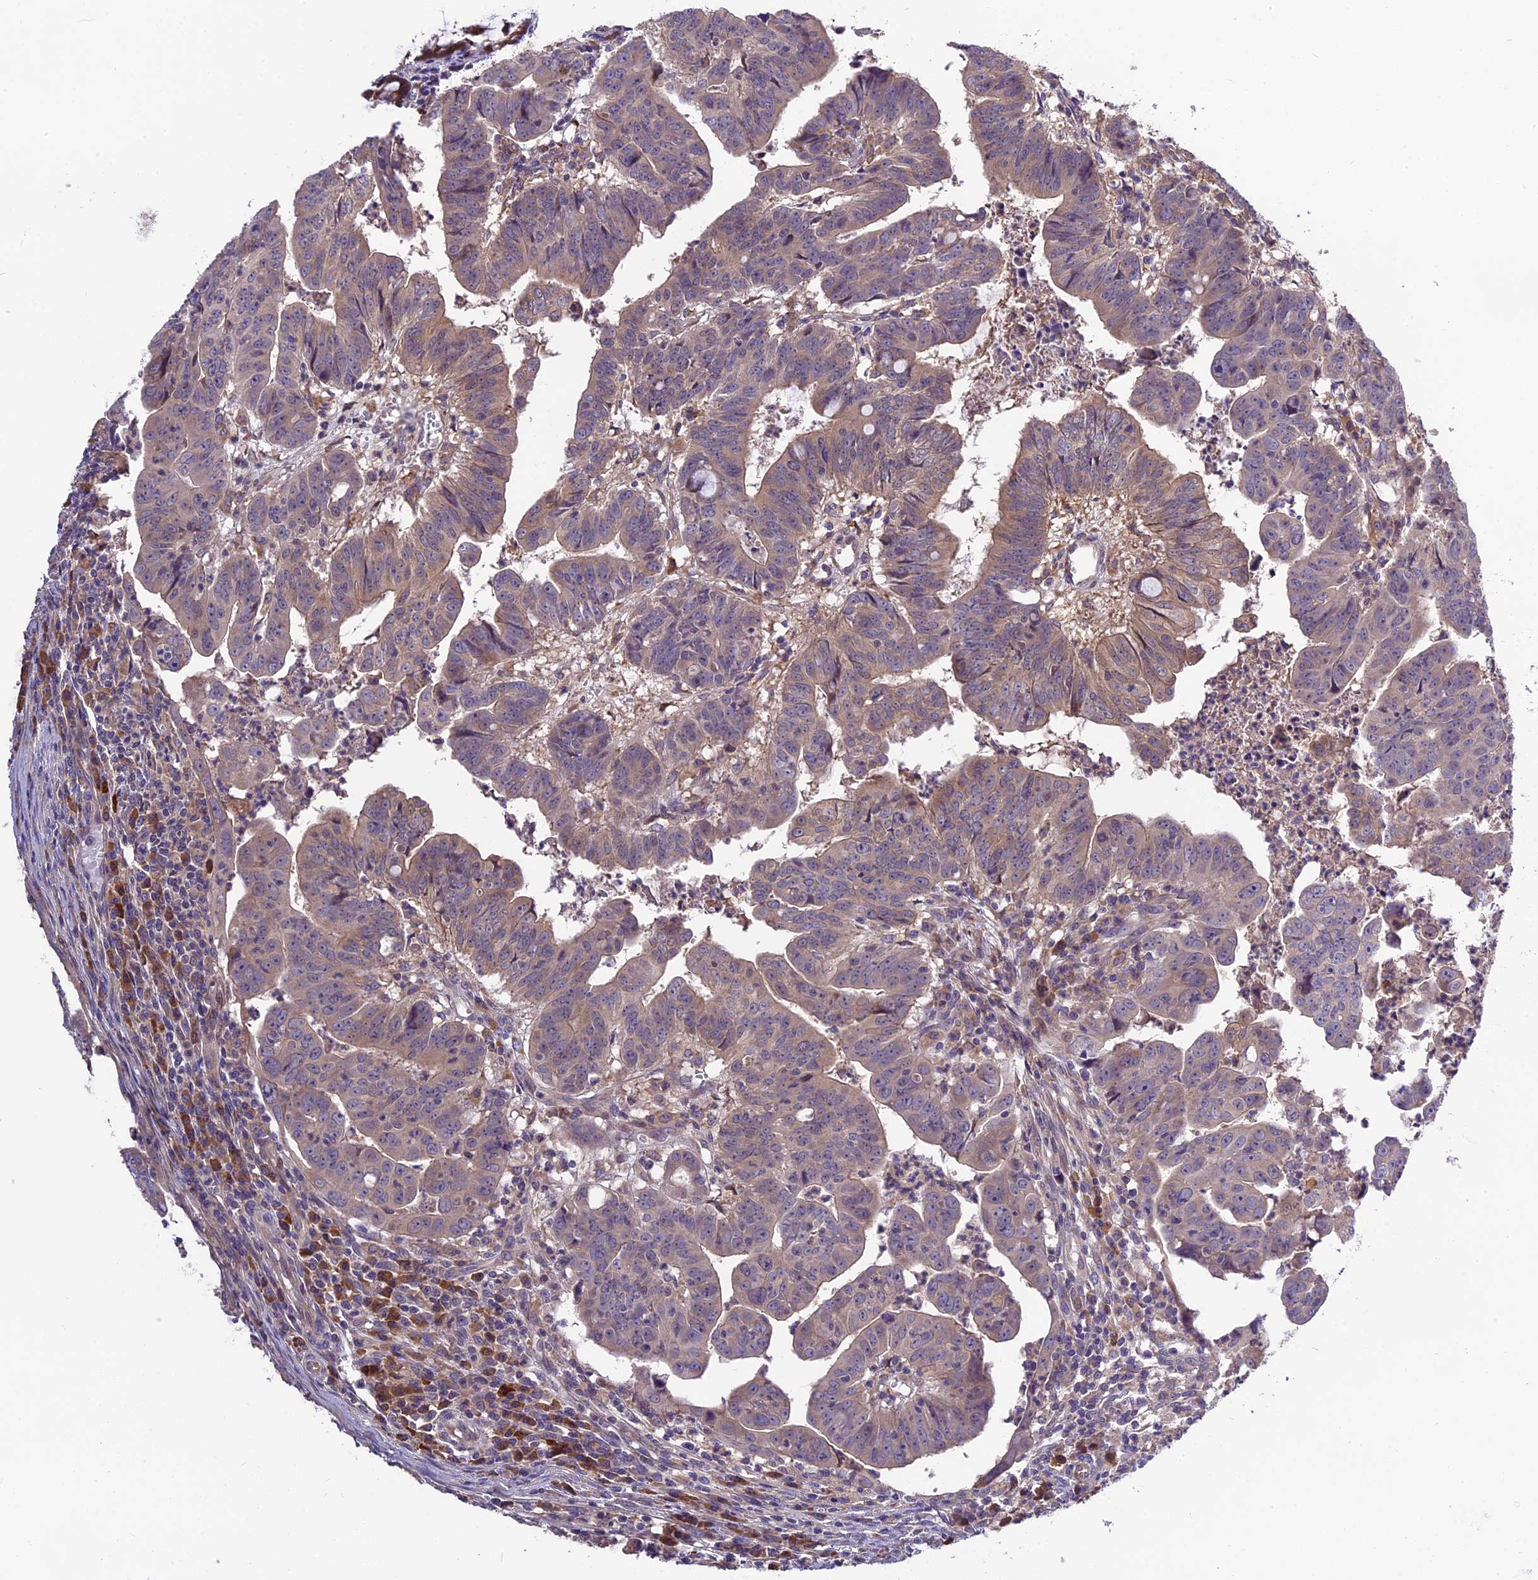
{"staining": {"intensity": "weak", "quantity": "25%-75%", "location": "cytoplasmic/membranous"}, "tissue": "colorectal cancer", "cell_type": "Tumor cells", "image_type": "cancer", "snomed": [{"axis": "morphology", "description": "Adenocarcinoma, NOS"}, {"axis": "topography", "description": "Rectum"}], "caption": "Immunohistochemistry of colorectal cancer (adenocarcinoma) reveals low levels of weak cytoplasmic/membranous expression in about 25%-75% of tumor cells.", "gene": "ABCC10", "patient": {"sex": "male", "age": 69}}